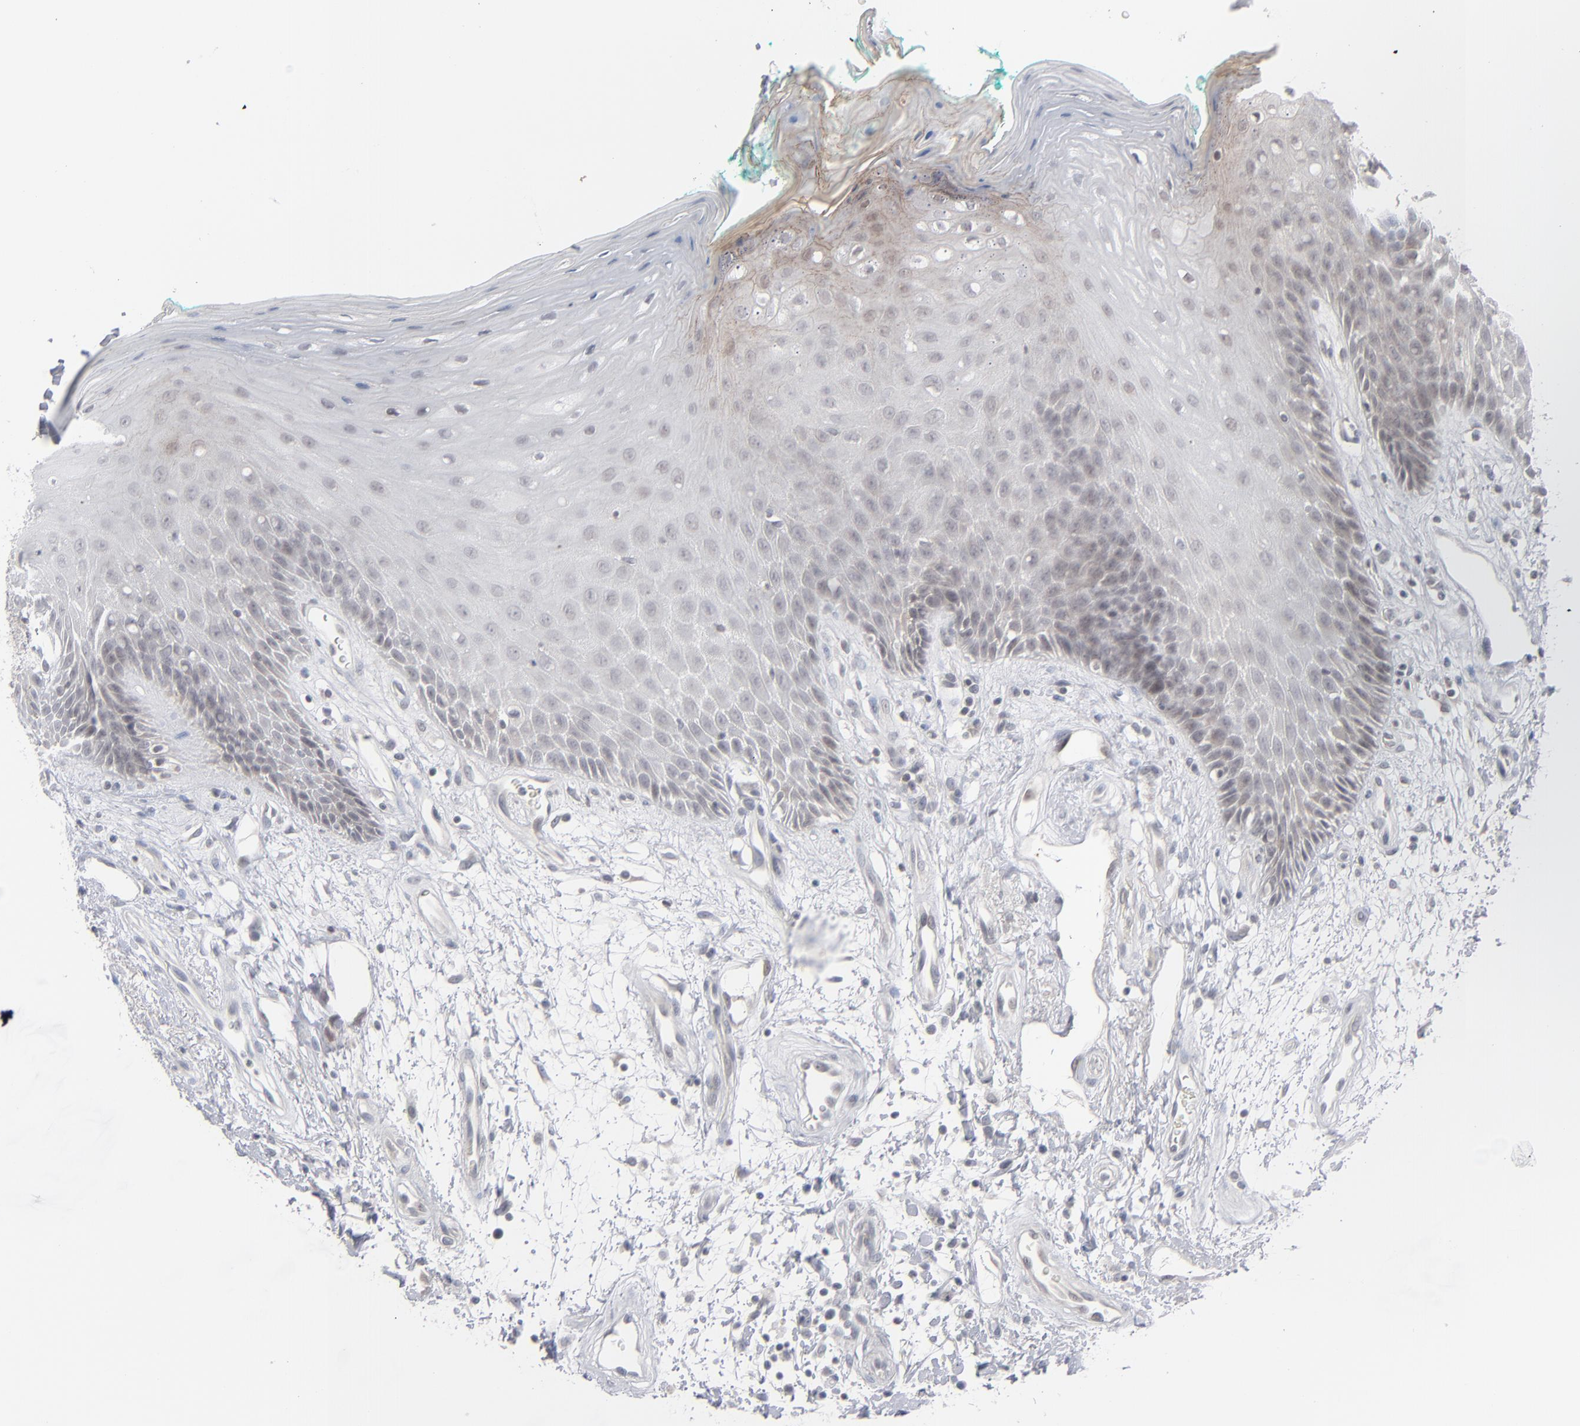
{"staining": {"intensity": "negative", "quantity": "none", "location": "none"}, "tissue": "oral mucosa", "cell_type": "Squamous epithelial cells", "image_type": "normal", "snomed": [{"axis": "morphology", "description": "Normal tissue, NOS"}, {"axis": "morphology", "description": "Squamous cell carcinoma, NOS"}, {"axis": "topography", "description": "Skeletal muscle"}, {"axis": "topography", "description": "Oral tissue"}, {"axis": "topography", "description": "Head-Neck"}], "caption": "Immunohistochemistry (IHC) of unremarkable oral mucosa shows no staining in squamous epithelial cells. (DAB (3,3'-diaminobenzidine) immunohistochemistry, high magnification).", "gene": "POF1B", "patient": {"sex": "female", "age": 84}}